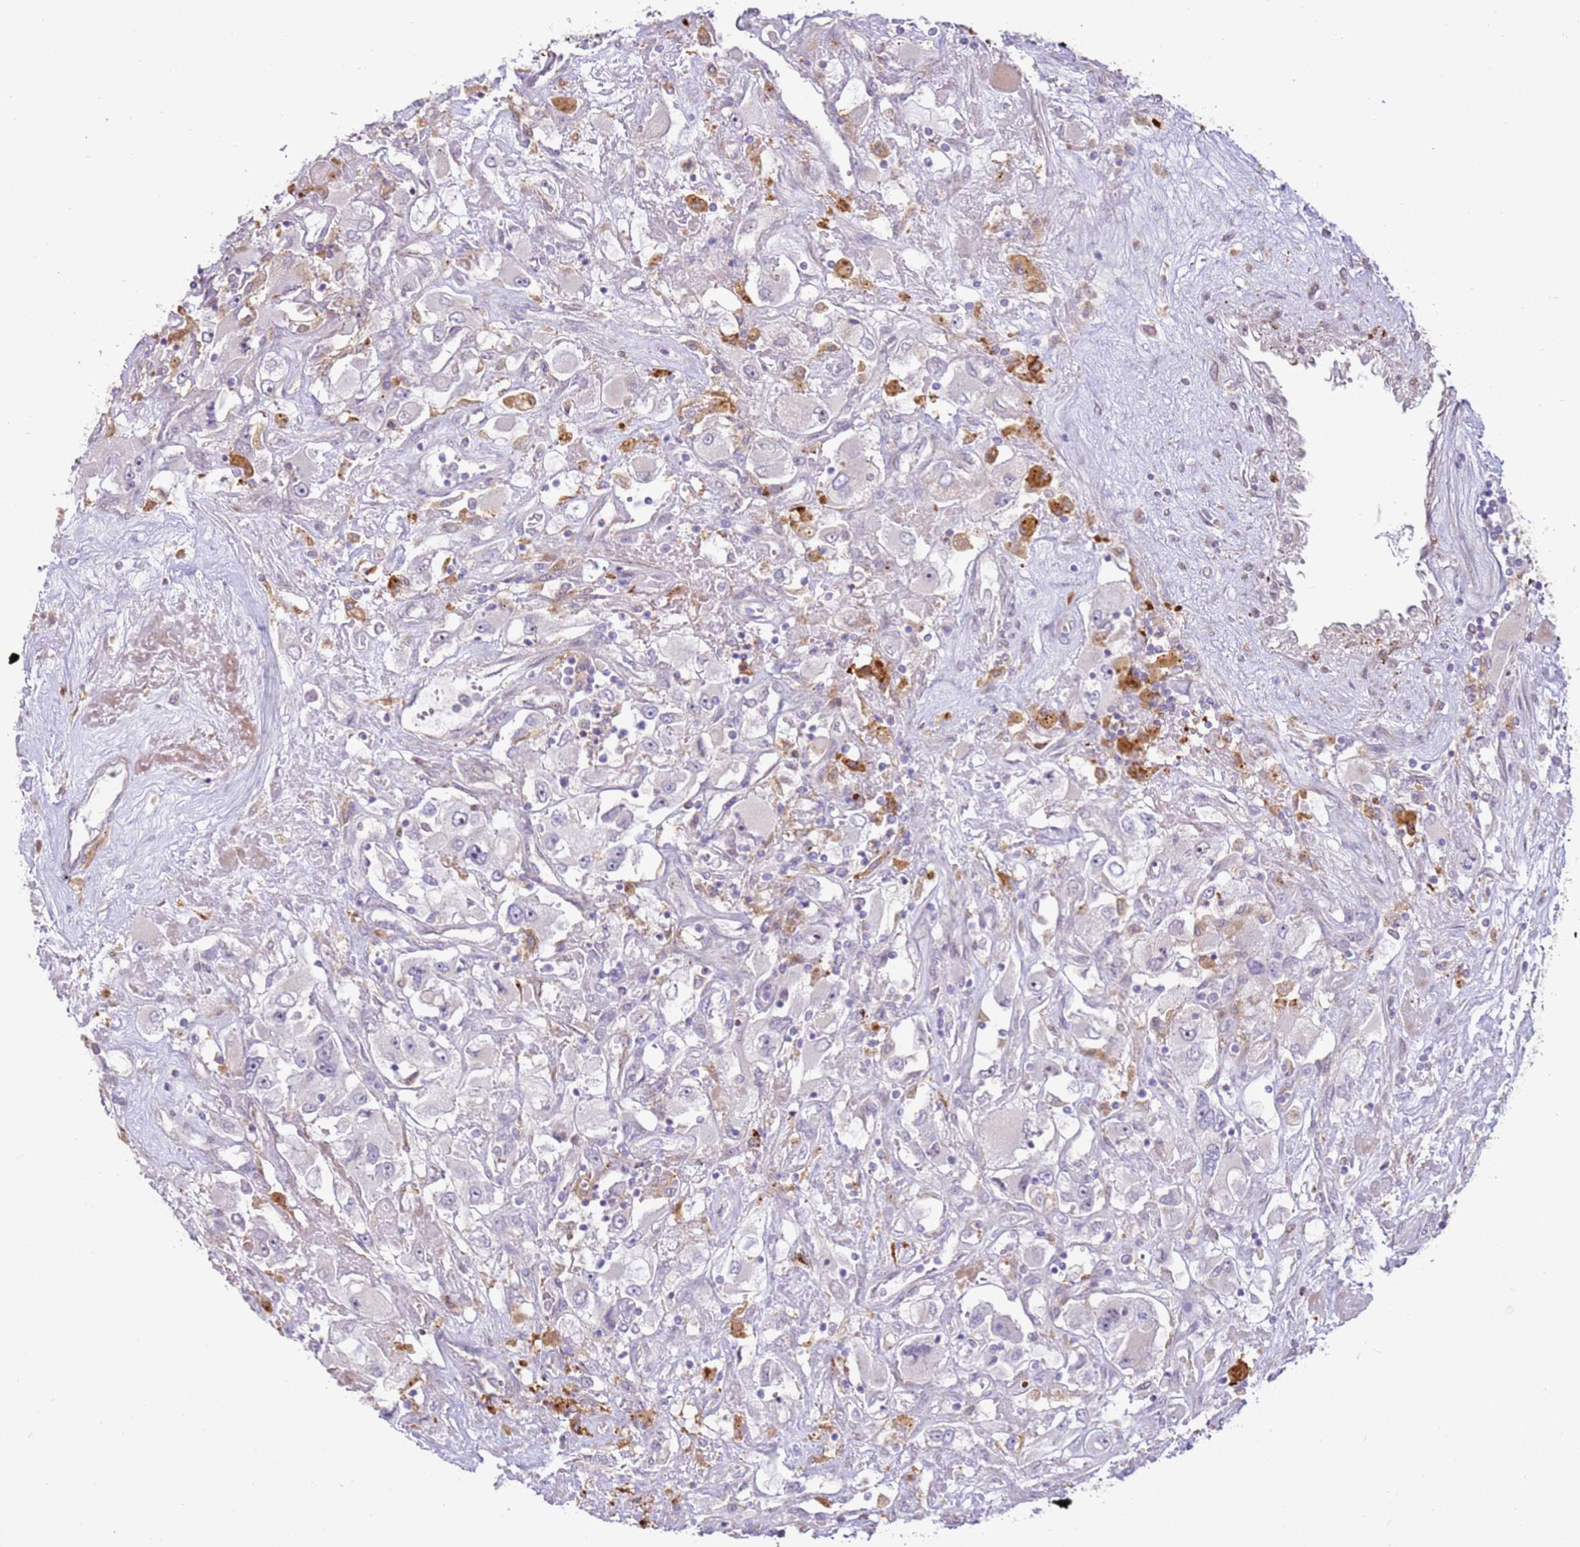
{"staining": {"intensity": "negative", "quantity": "none", "location": "none"}, "tissue": "renal cancer", "cell_type": "Tumor cells", "image_type": "cancer", "snomed": [{"axis": "morphology", "description": "Adenocarcinoma, NOS"}, {"axis": "topography", "description": "Kidney"}], "caption": "Immunohistochemistry (IHC) micrograph of neoplastic tissue: adenocarcinoma (renal) stained with DAB exhibits no significant protein positivity in tumor cells. Nuclei are stained in blue.", "gene": "LGI4", "patient": {"sex": "female", "age": 52}}